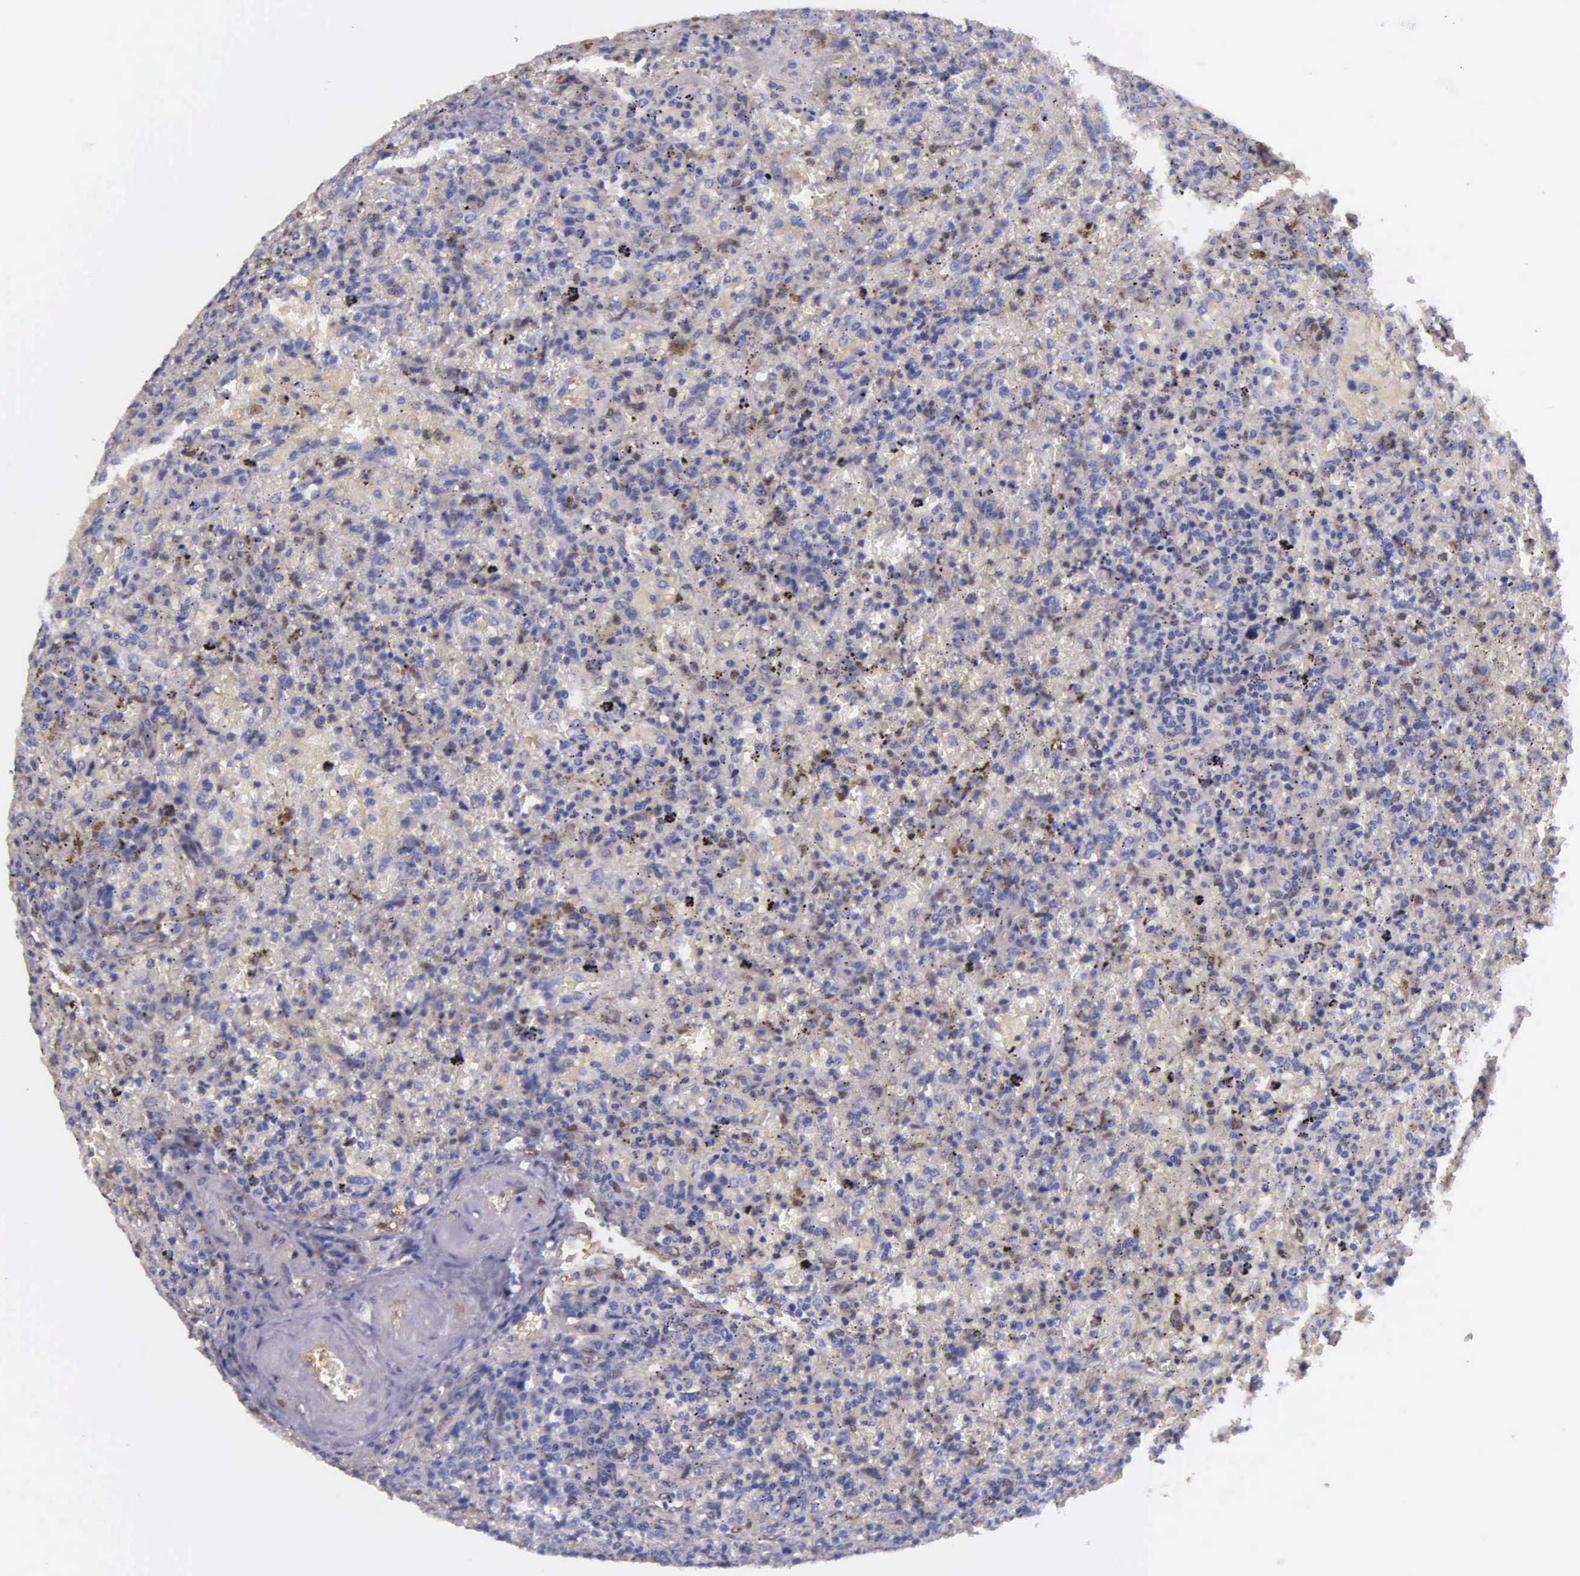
{"staining": {"intensity": "negative", "quantity": "none", "location": "none"}, "tissue": "lymphoma", "cell_type": "Tumor cells", "image_type": "cancer", "snomed": [{"axis": "morphology", "description": "Malignant lymphoma, non-Hodgkin's type, High grade"}, {"axis": "topography", "description": "Spleen"}, {"axis": "topography", "description": "Lymph node"}], "caption": "This is a photomicrograph of immunohistochemistry (IHC) staining of lymphoma, which shows no positivity in tumor cells.", "gene": "GSTT2", "patient": {"sex": "female", "age": 70}}